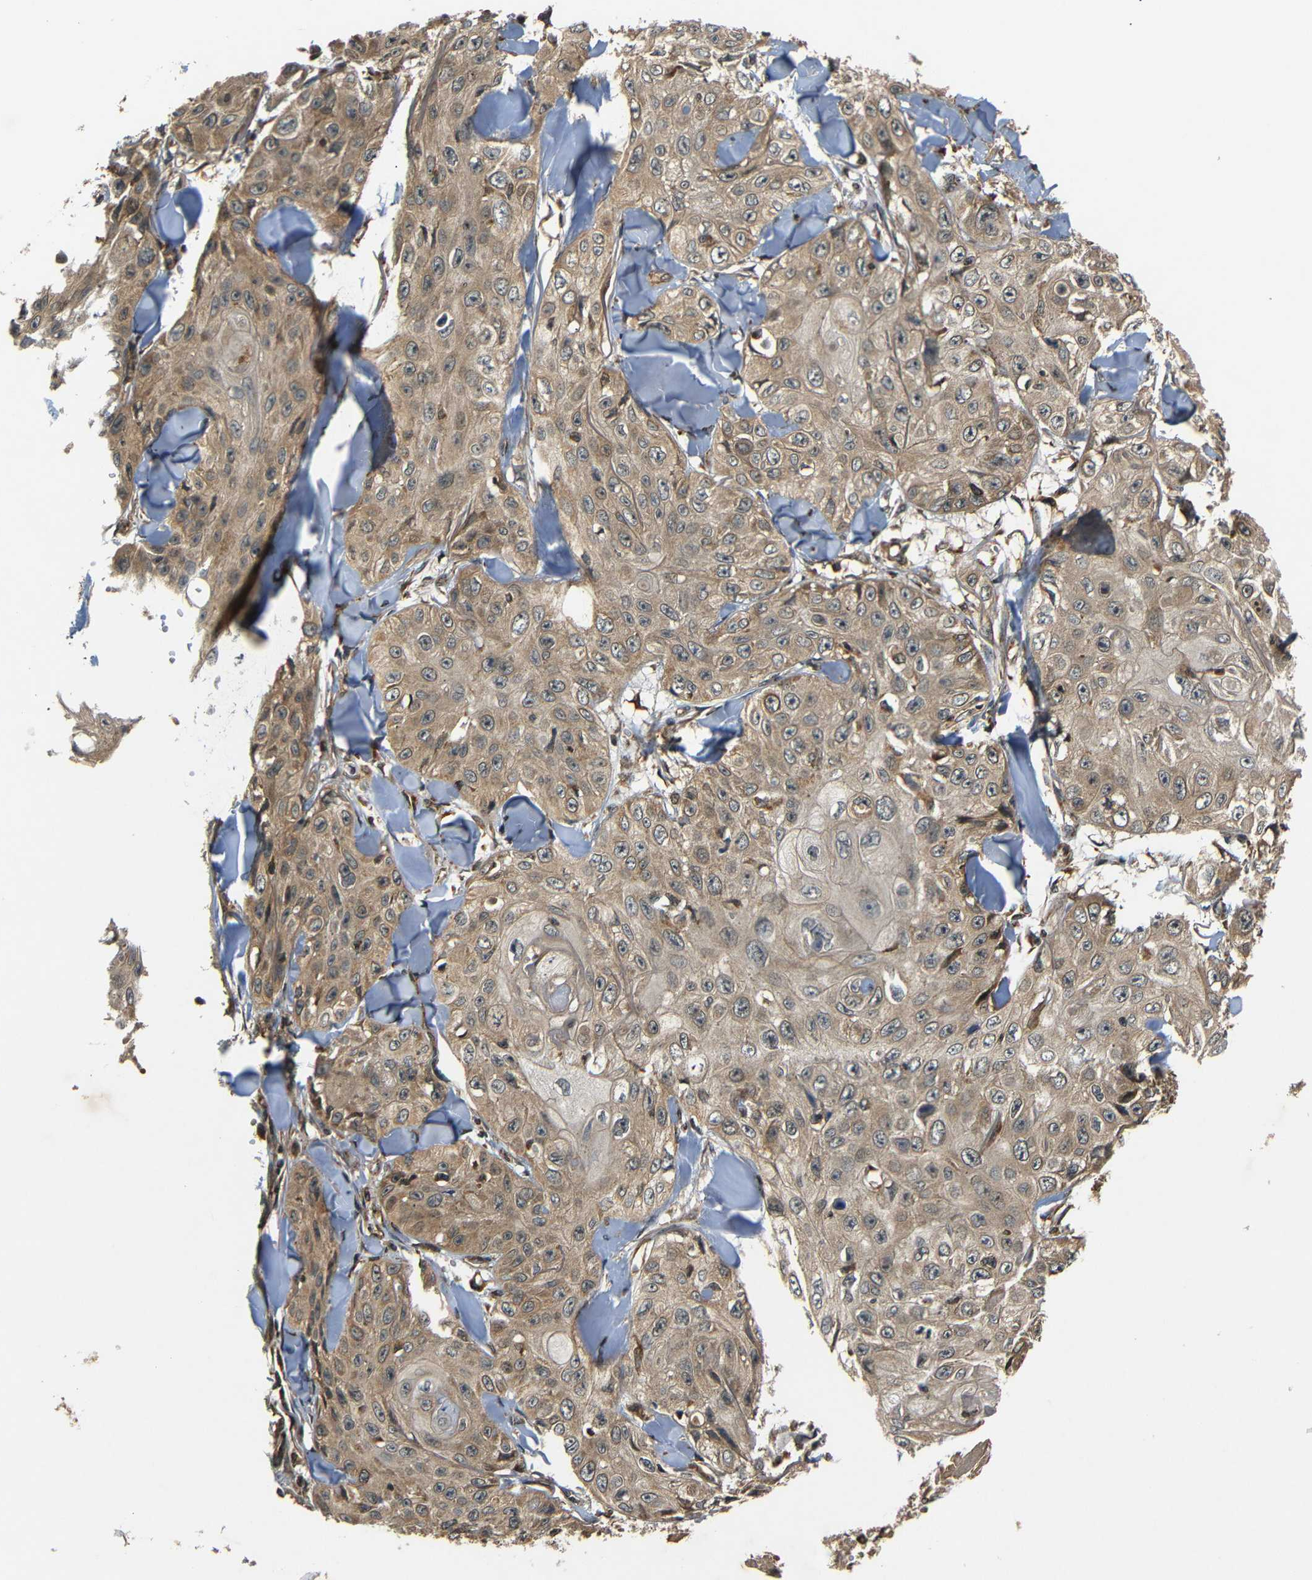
{"staining": {"intensity": "moderate", "quantity": ">75%", "location": "cytoplasmic/membranous"}, "tissue": "skin cancer", "cell_type": "Tumor cells", "image_type": "cancer", "snomed": [{"axis": "morphology", "description": "Squamous cell carcinoma, NOS"}, {"axis": "topography", "description": "Skin"}], "caption": "Skin cancer stained for a protein displays moderate cytoplasmic/membranous positivity in tumor cells.", "gene": "TANK", "patient": {"sex": "male", "age": 86}}